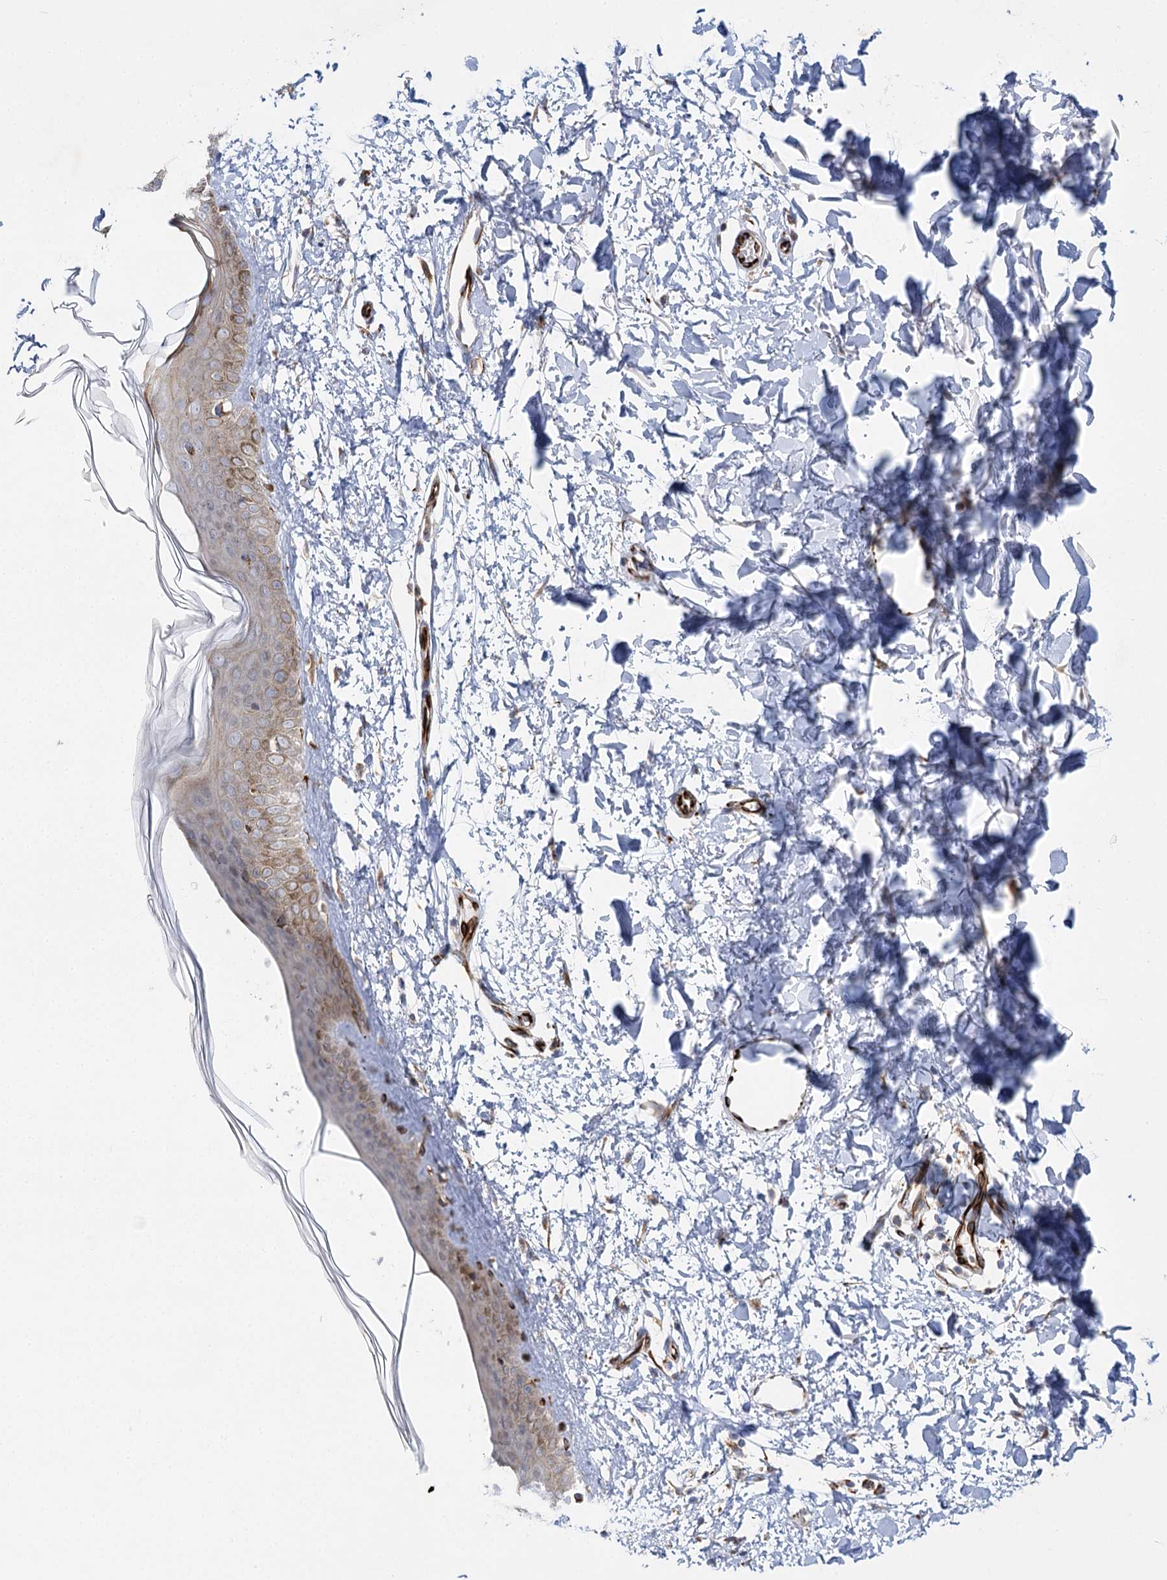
{"staining": {"intensity": "moderate", "quantity": ">75%", "location": "cytoplasmic/membranous"}, "tissue": "skin", "cell_type": "Fibroblasts", "image_type": "normal", "snomed": [{"axis": "morphology", "description": "Normal tissue, NOS"}, {"axis": "topography", "description": "Skin"}], "caption": "About >75% of fibroblasts in unremarkable human skin demonstrate moderate cytoplasmic/membranous protein expression as visualized by brown immunohistochemical staining.", "gene": "DHTKD1", "patient": {"sex": "female", "age": 58}}